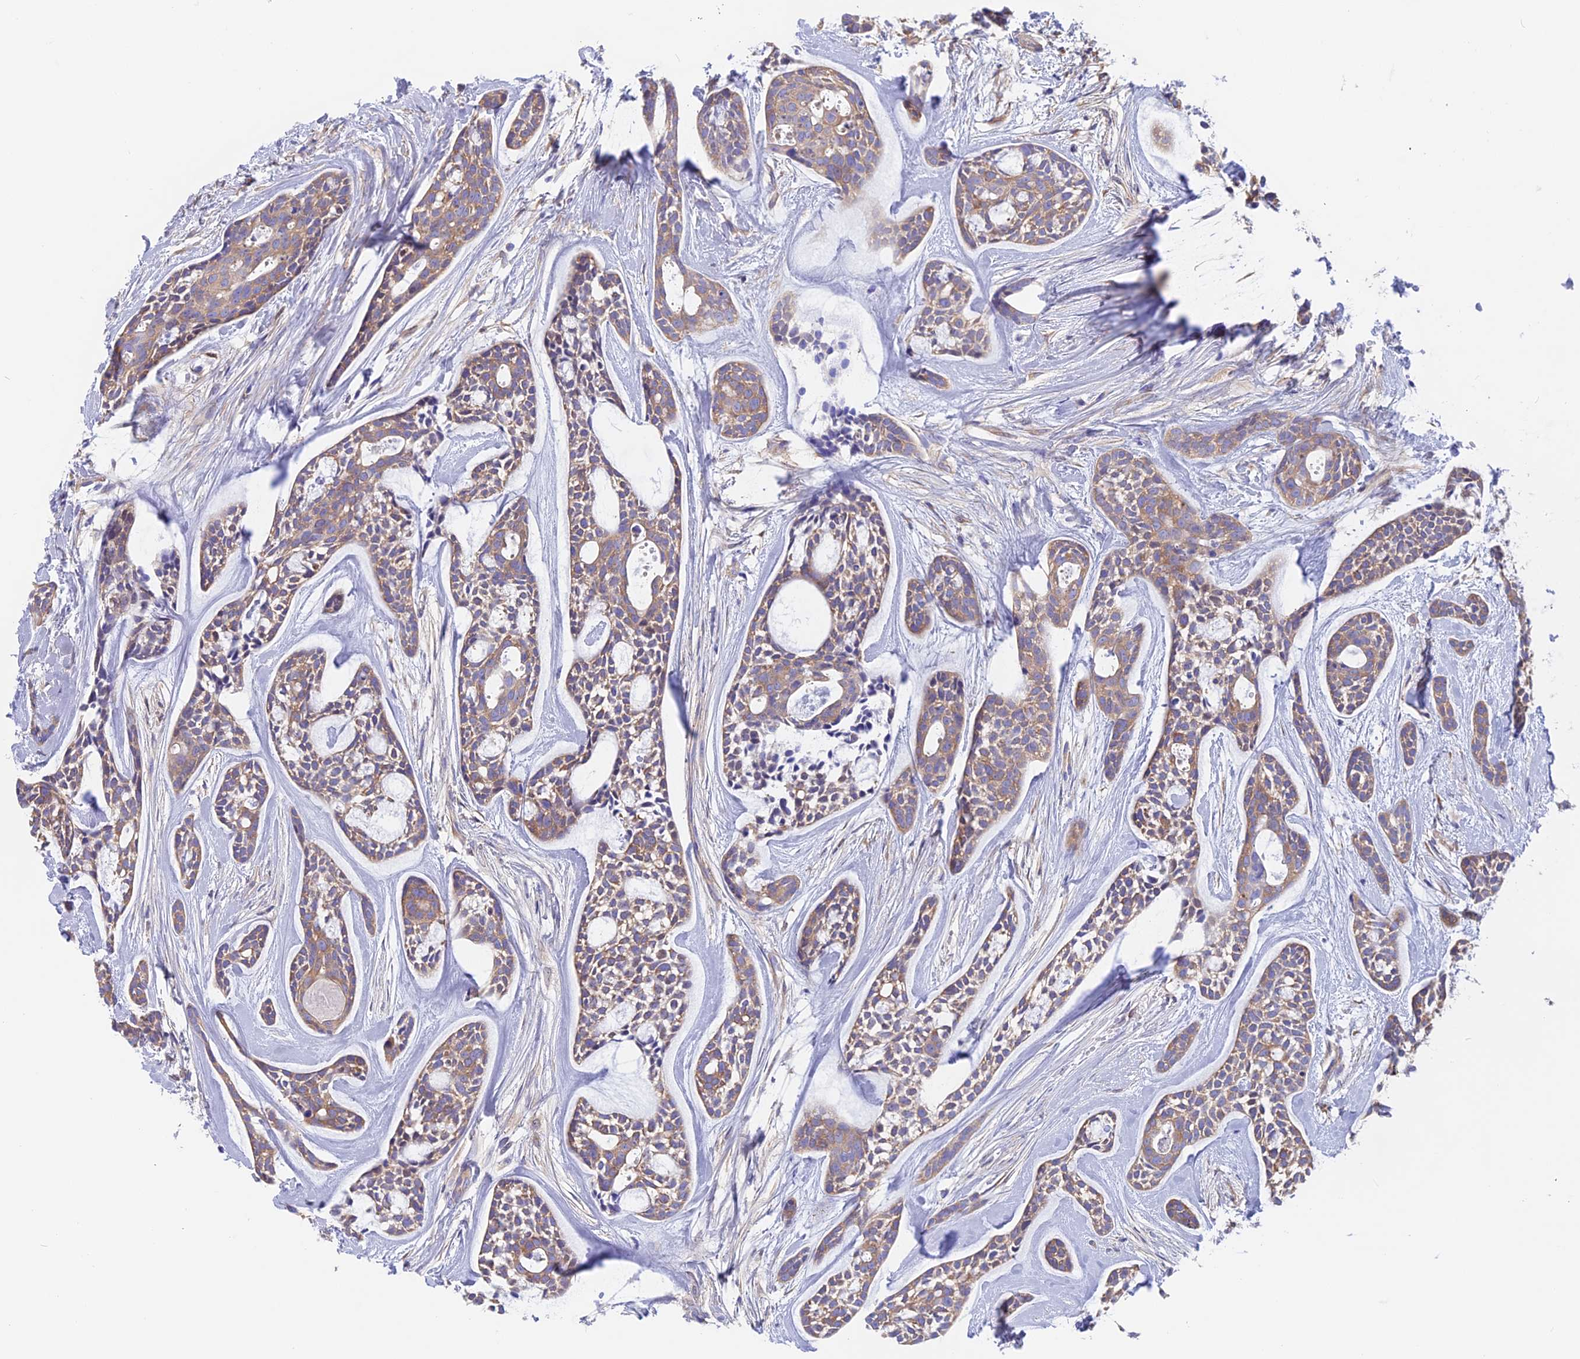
{"staining": {"intensity": "moderate", "quantity": "25%-75%", "location": "cytoplasmic/membranous"}, "tissue": "head and neck cancer", "cell_type": "Tumor cells", "image_type": "cancer", "snomed": [{"axis": "morphology", "description": "Adenocarcinoma, NOS"}, {"axis": "topography", "description": "Subcutis"}, {"axis": "topography", "description": "Head-Neck"}], "caption": "Moderate cytoplasmic/membranous staining for a protein is identified in about 25%-75% of tumor cells of head and neck adenocarcinoma using IHC.", "gene": "LZTFL1", "patient": {"sex": "female", "age": 73}}